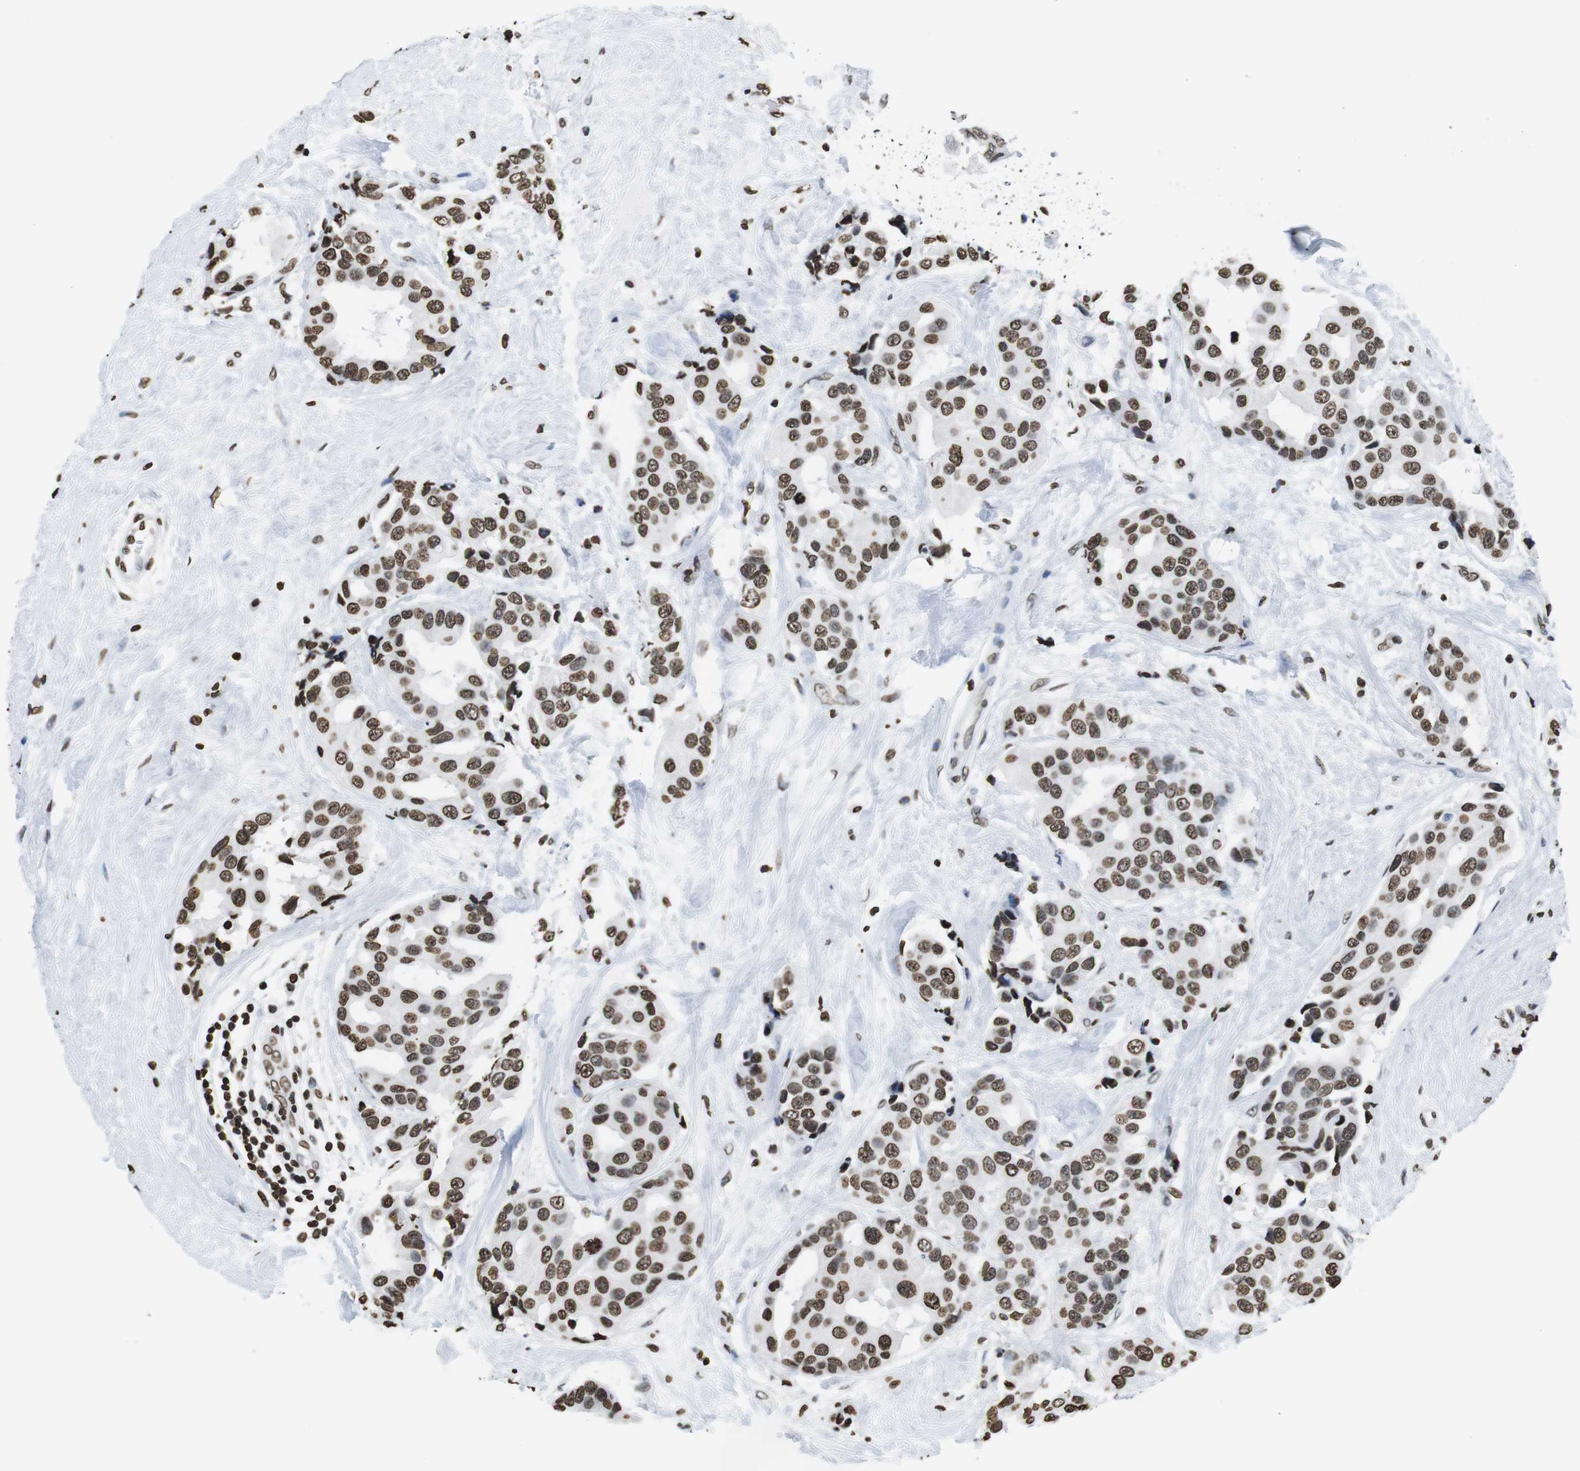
{"staining": {"intensity": "moderate", "quantity": ">75%", "location": "nuclear"}, "tissue": "breast cancer", "cell_type": "Tumor cells", "image_type": "cancer", "snomed": [{"axis": "morphology", "description": "Normal tissue, NOS"}, {"axis": "morphology", "description": "Duct carcinoma"}, {"axis": "topography", "description": "Breast"}], "caption": "Protein staining demonstrates moderate nuclear expression in about >75% of tumor cells in breast cancer (intraductal carcinoma). (Brightfield microscopy of DAB IHC at high magnification).", "gene": "BSX", "patient": {"sex": "female", "age": 39}}